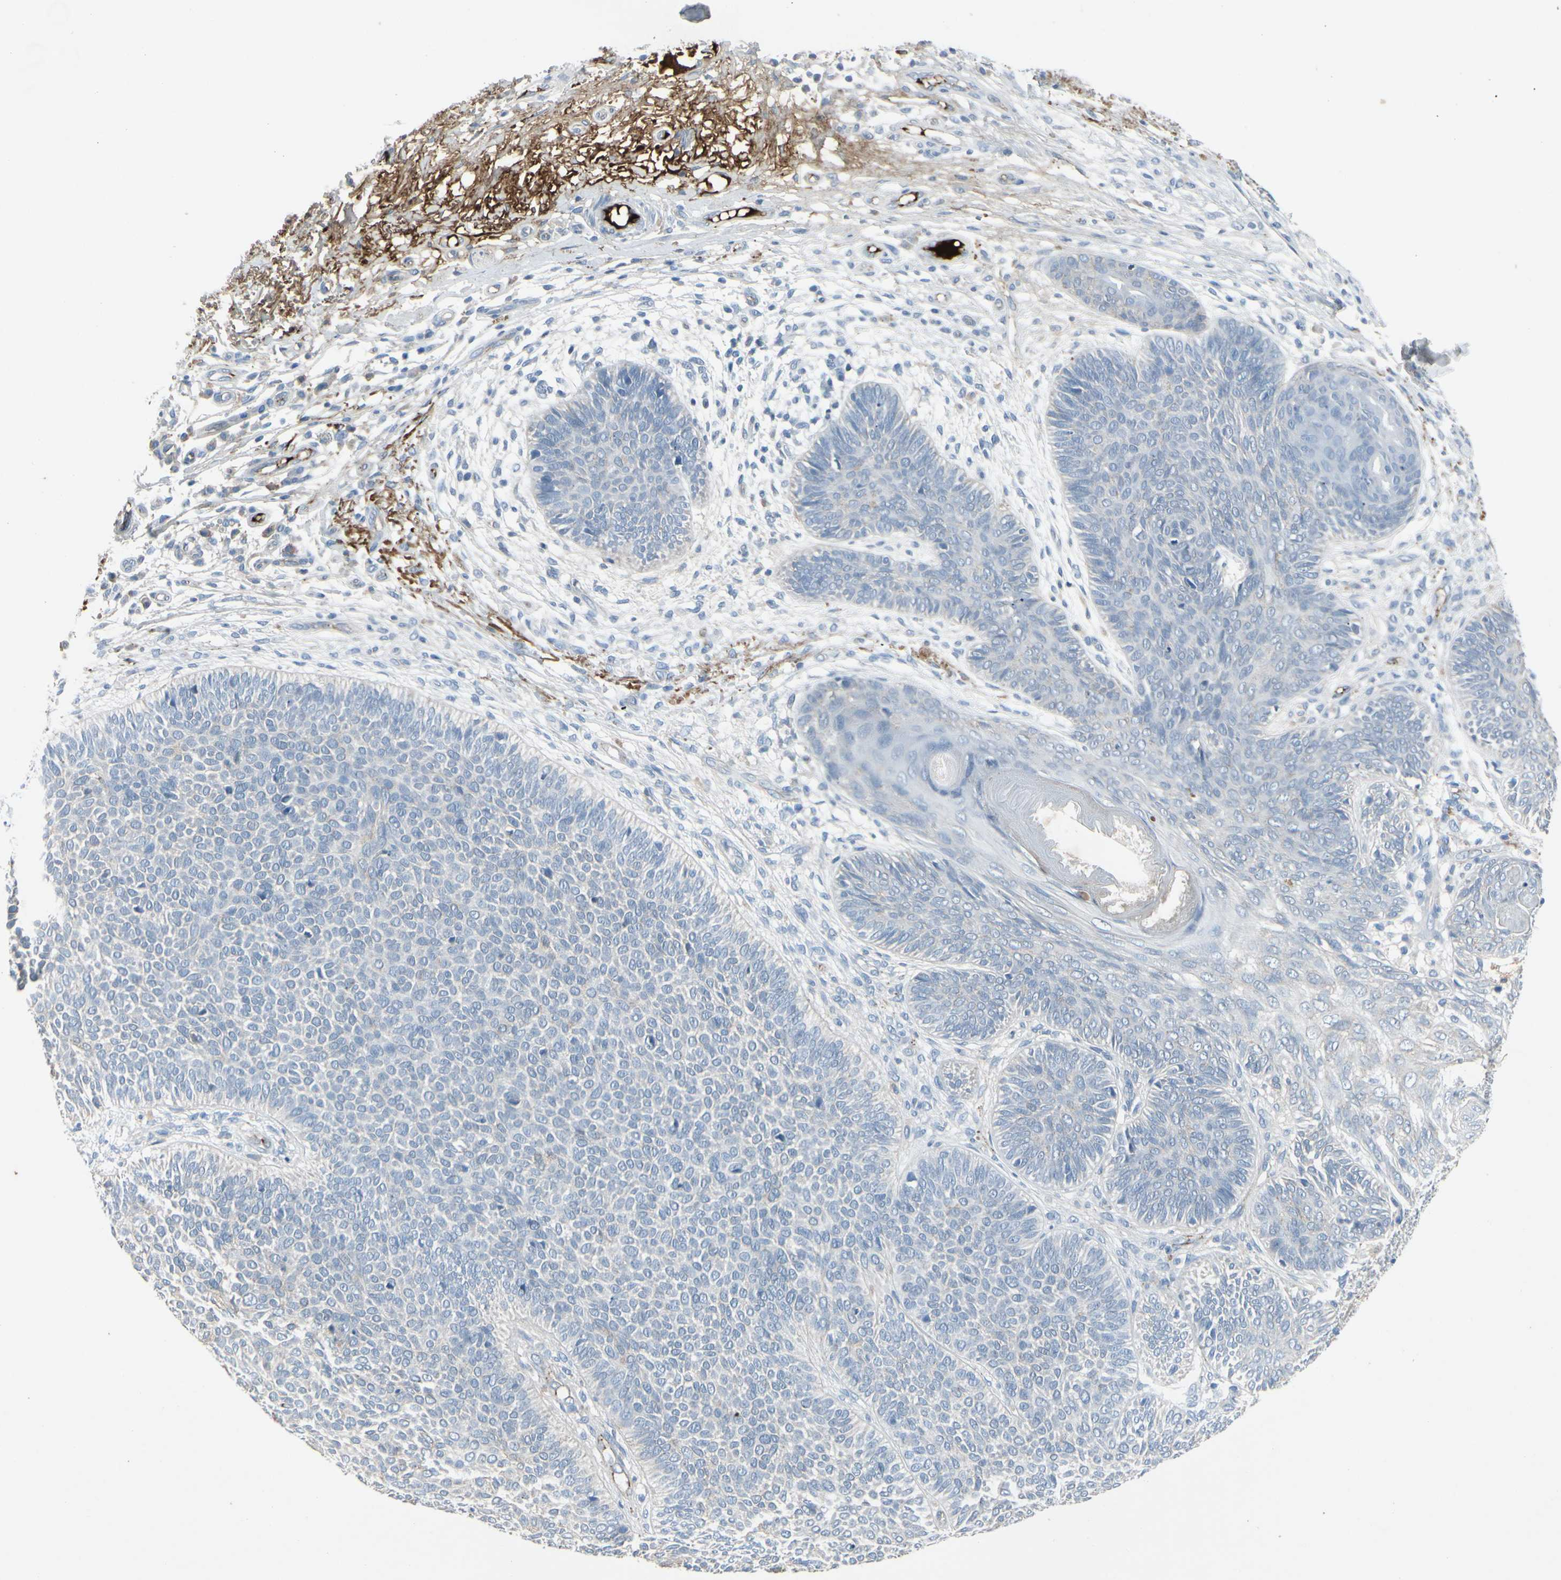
{"staining": {"intensity": "negative", "quantity": "none", "location": "none"}, "tissue": "skin cancer", "cell_type": "Tumor cells", "image_type": "cancer", "snomed": [{"axis": "morphology", "description": "Normal tissue, NOS"}, {"axis": "morphology", "description": "Basal cell carcinoma"}, {"axis": "topography", "description": "Skin"}], "caption": "IHC of human skin basal cell carcinoma shows no staining in tumor cells.", "gene": "IGHM", "patient": {"sex": "male", "age": 52}}